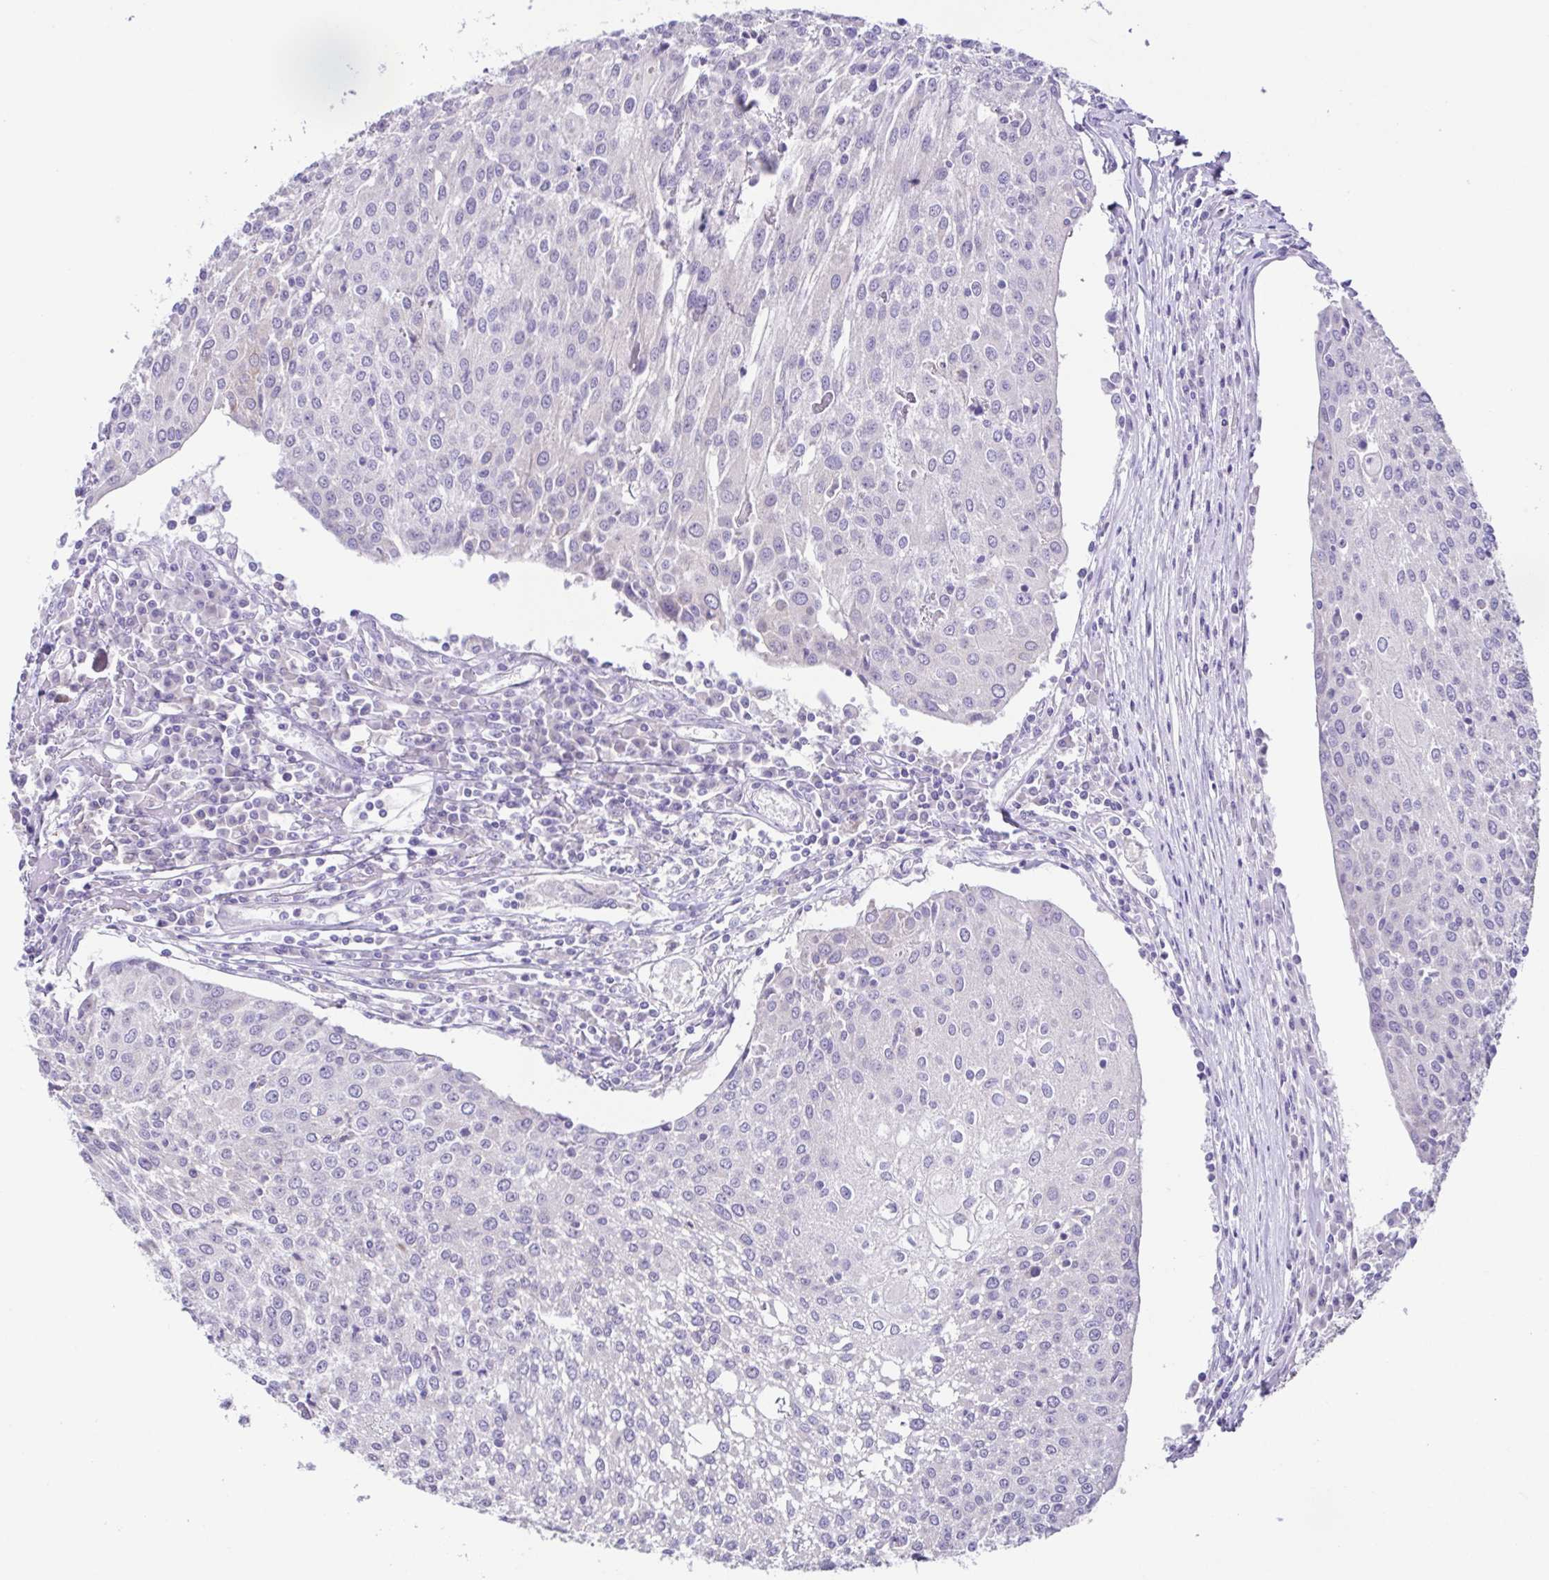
{"staining": {"intensity": "negative", "quantity": "none", "location": "none"}, "tissue": "urothelial cancer", "cell_type": "Tumor cells", "image_type": "cancer", "snomed": [{"axis": "morphology", "description": "Urothelial carcinoma, High grade"}, {"axis": "topography", "description": "Urinary bladder"}], "caption": "High power microscopy micrograph of an immunohistochemistry (IHC) histopathology image of urothelial cancer, revealing no significant positivity in tumor cells.", "gene": "RDH11", "patient": {"sex": "female", "age": 85}}